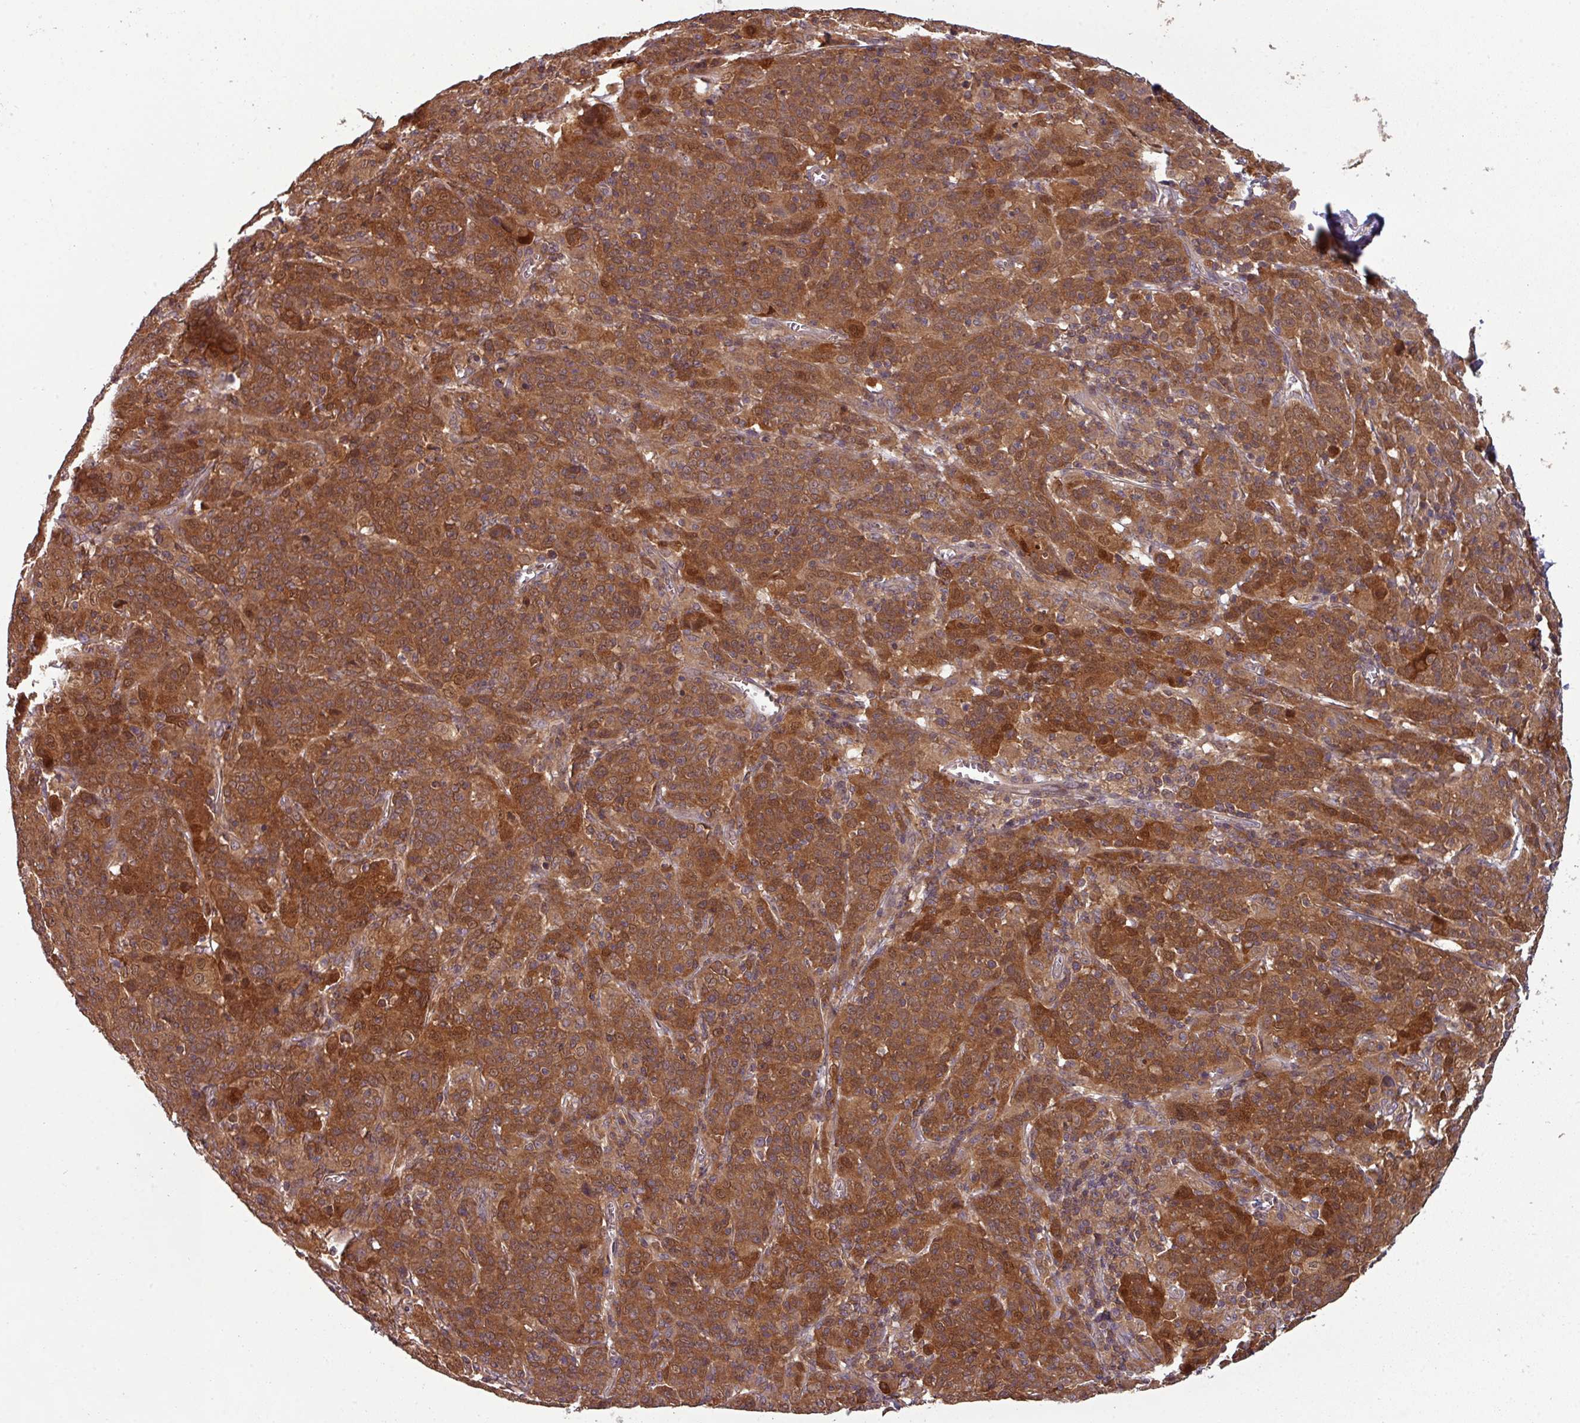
{"staining": {"intensity": "strong", "quantity": ">75%", "location": "cytoplasmic/membranous"}, "tissue": "cervical cancer", "cell_type": "Tumor cells", "image_type": "cancer", "snomed": [{"axis": "morphology", "description": "Squamous cell carcinoma, NOS"}, {"axis": "topography", "description": "Cervix"}], "caption": "This photomicrograph shows immunohistochemistry staining of cervical cancer, with high strong cytoplasmic/membranous positivity in approximately >75% of tumor cells.", "gene": "GSKIP", "patient": {"sex": "female", "age": 67}}